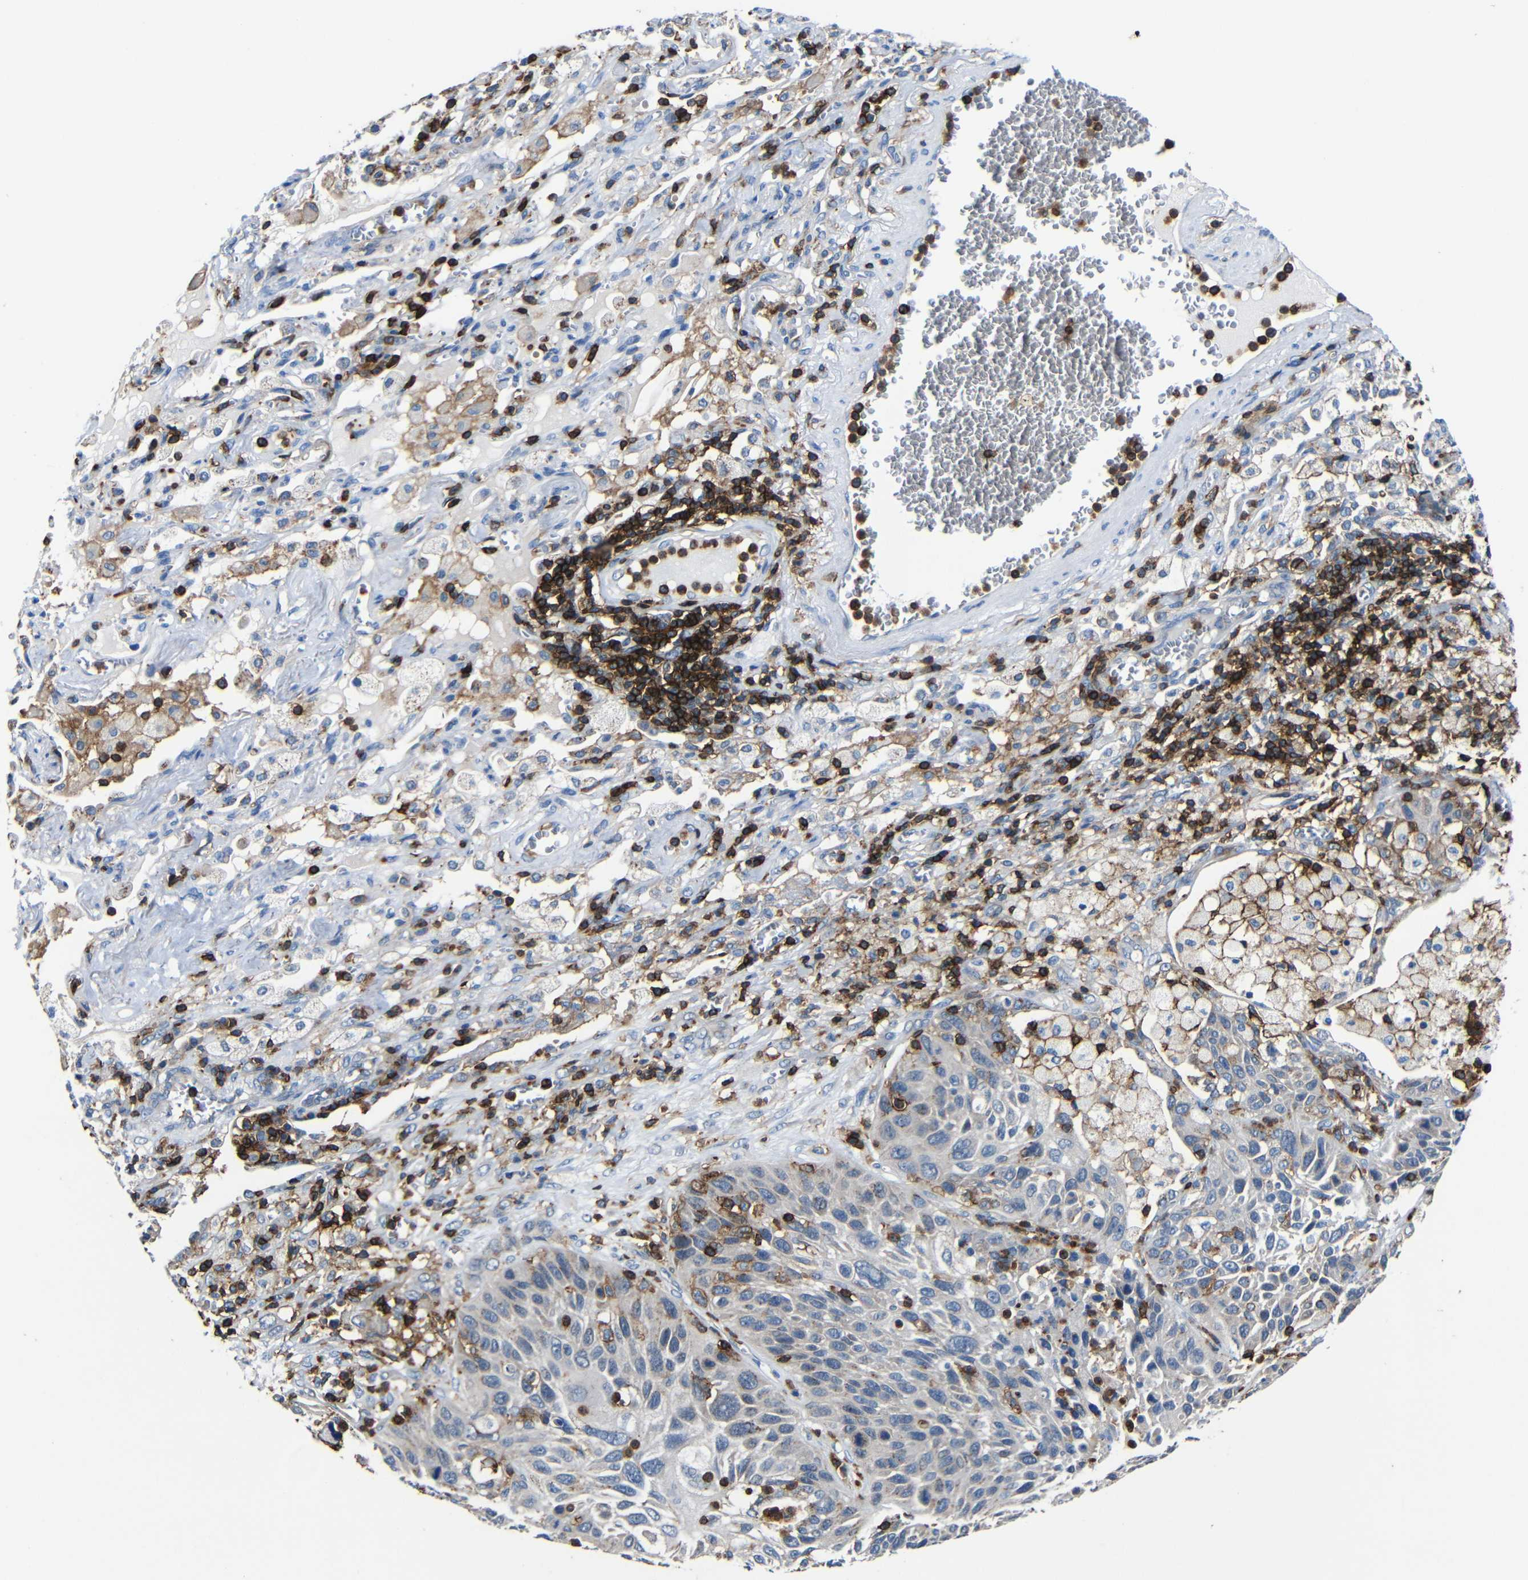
{"staining": {"intensity": "weak", "quantity": "<25%", "location": "cytoplasmic/membranous"}, "tissue": "lung cancer", "cell_type": "Tumor cells", "image_type": "cancer", "snomed": [{"axis": "morphology", "description": "Squamous cell carcinoma, NOS"}, {"axis": "topography", "description": "Lung"}], "caption": "Tumor cells show no significant positivity in lung cancer.", "gene": "P2RY12", "patient": {"sex": "female", "age": 76}}